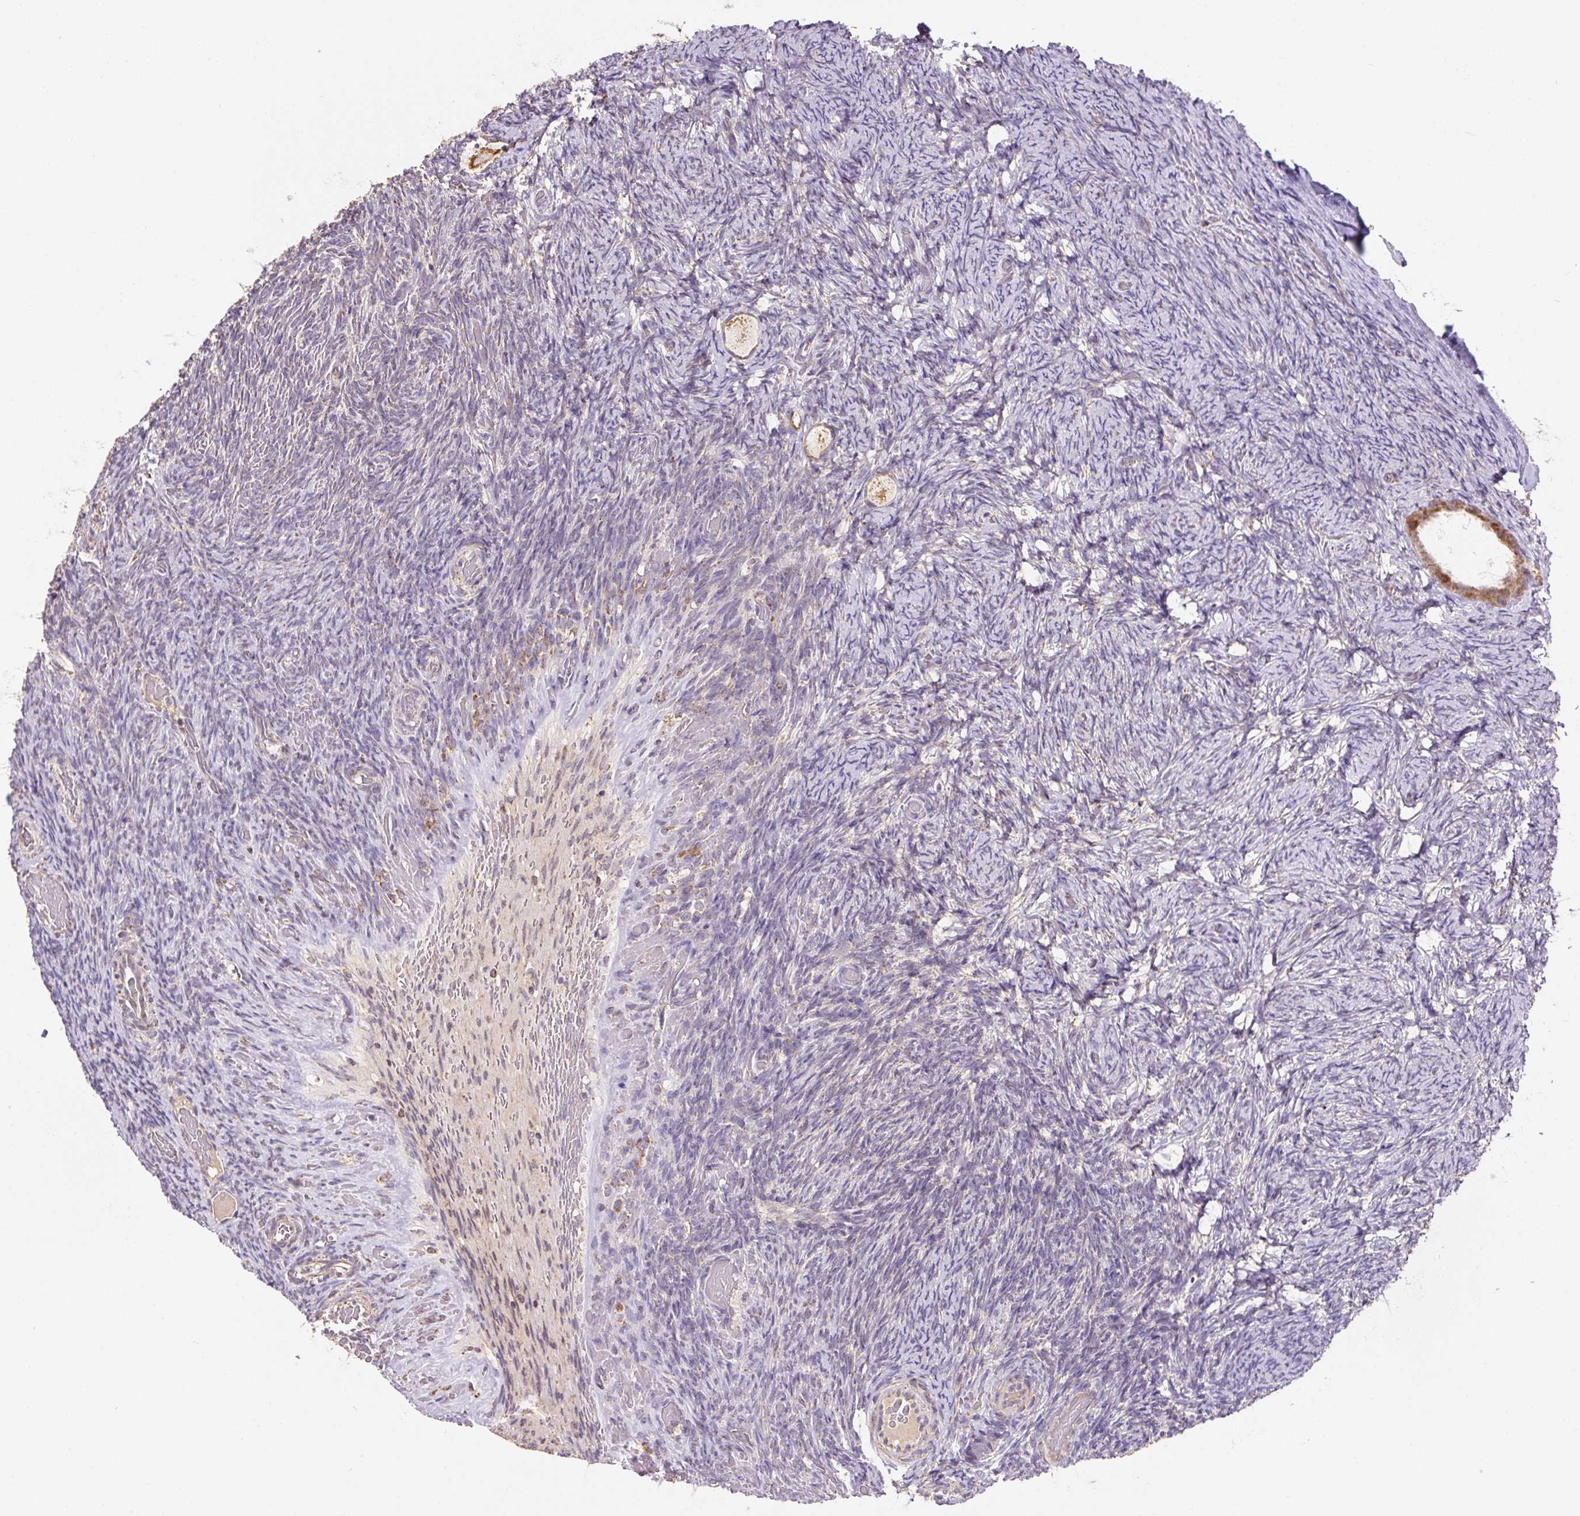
{"staining": {"intensity": "moderate", "quantity": ">75%", "location": "cytoplasmic/membranous"}, "tissue": "ovary", "cell_type": "Follicle cells", "image_type": "normal", "snomed": [{"axis": "morphology", "description": "Normal tissue, NOS"}, {"axis": "topography", "description": "Ovary"}], "caption": "Ovary stained with a brown dye displays moderate cytoplasmic/membranous positive expression in about >75% of follicle cells.", "gene": "MFSD9", "patient": {"sex": "female", "age": 34}}